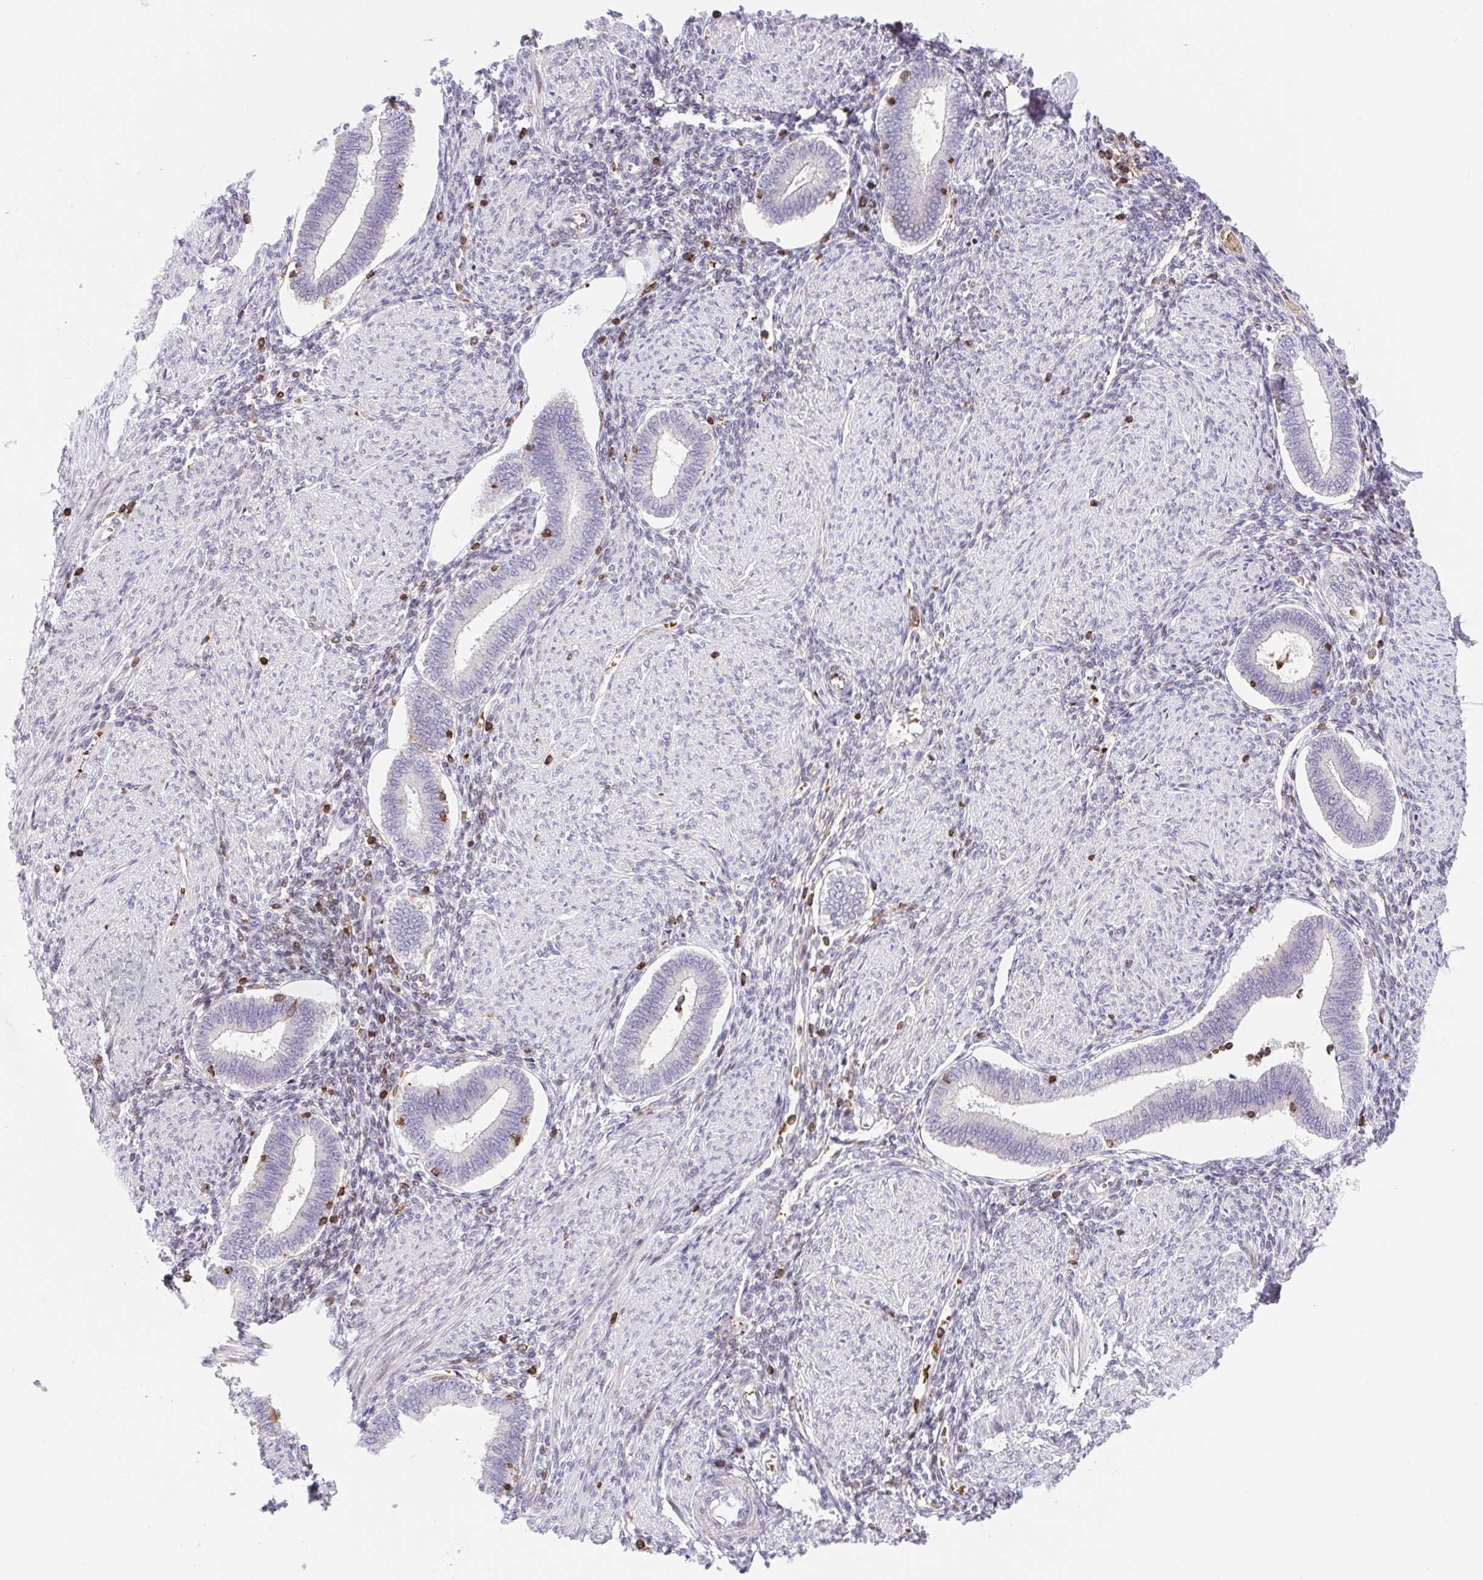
{"staining": {"intensity": "negative", "quantity": "none", "location": "none"}, "tissue": "endometrium", "cell_type": "Cells in endometrial stroma", "image_type": "normal", "snomed": [{"axis": "morphology", "description": "Normal tissue, NOS"}, {"axis": "topography", "description": "Endometrium"}], "caption": "Immunohistochemistry (IHC) histopathology image of normal endometrium: endometrium stained with DAB (3,3'-diaminobenzidine) demonstrates no significant protein expression in cells in endometrial stroma.", "gene": "TPRG1", "patient": {"sex": "female", "age": 42}}